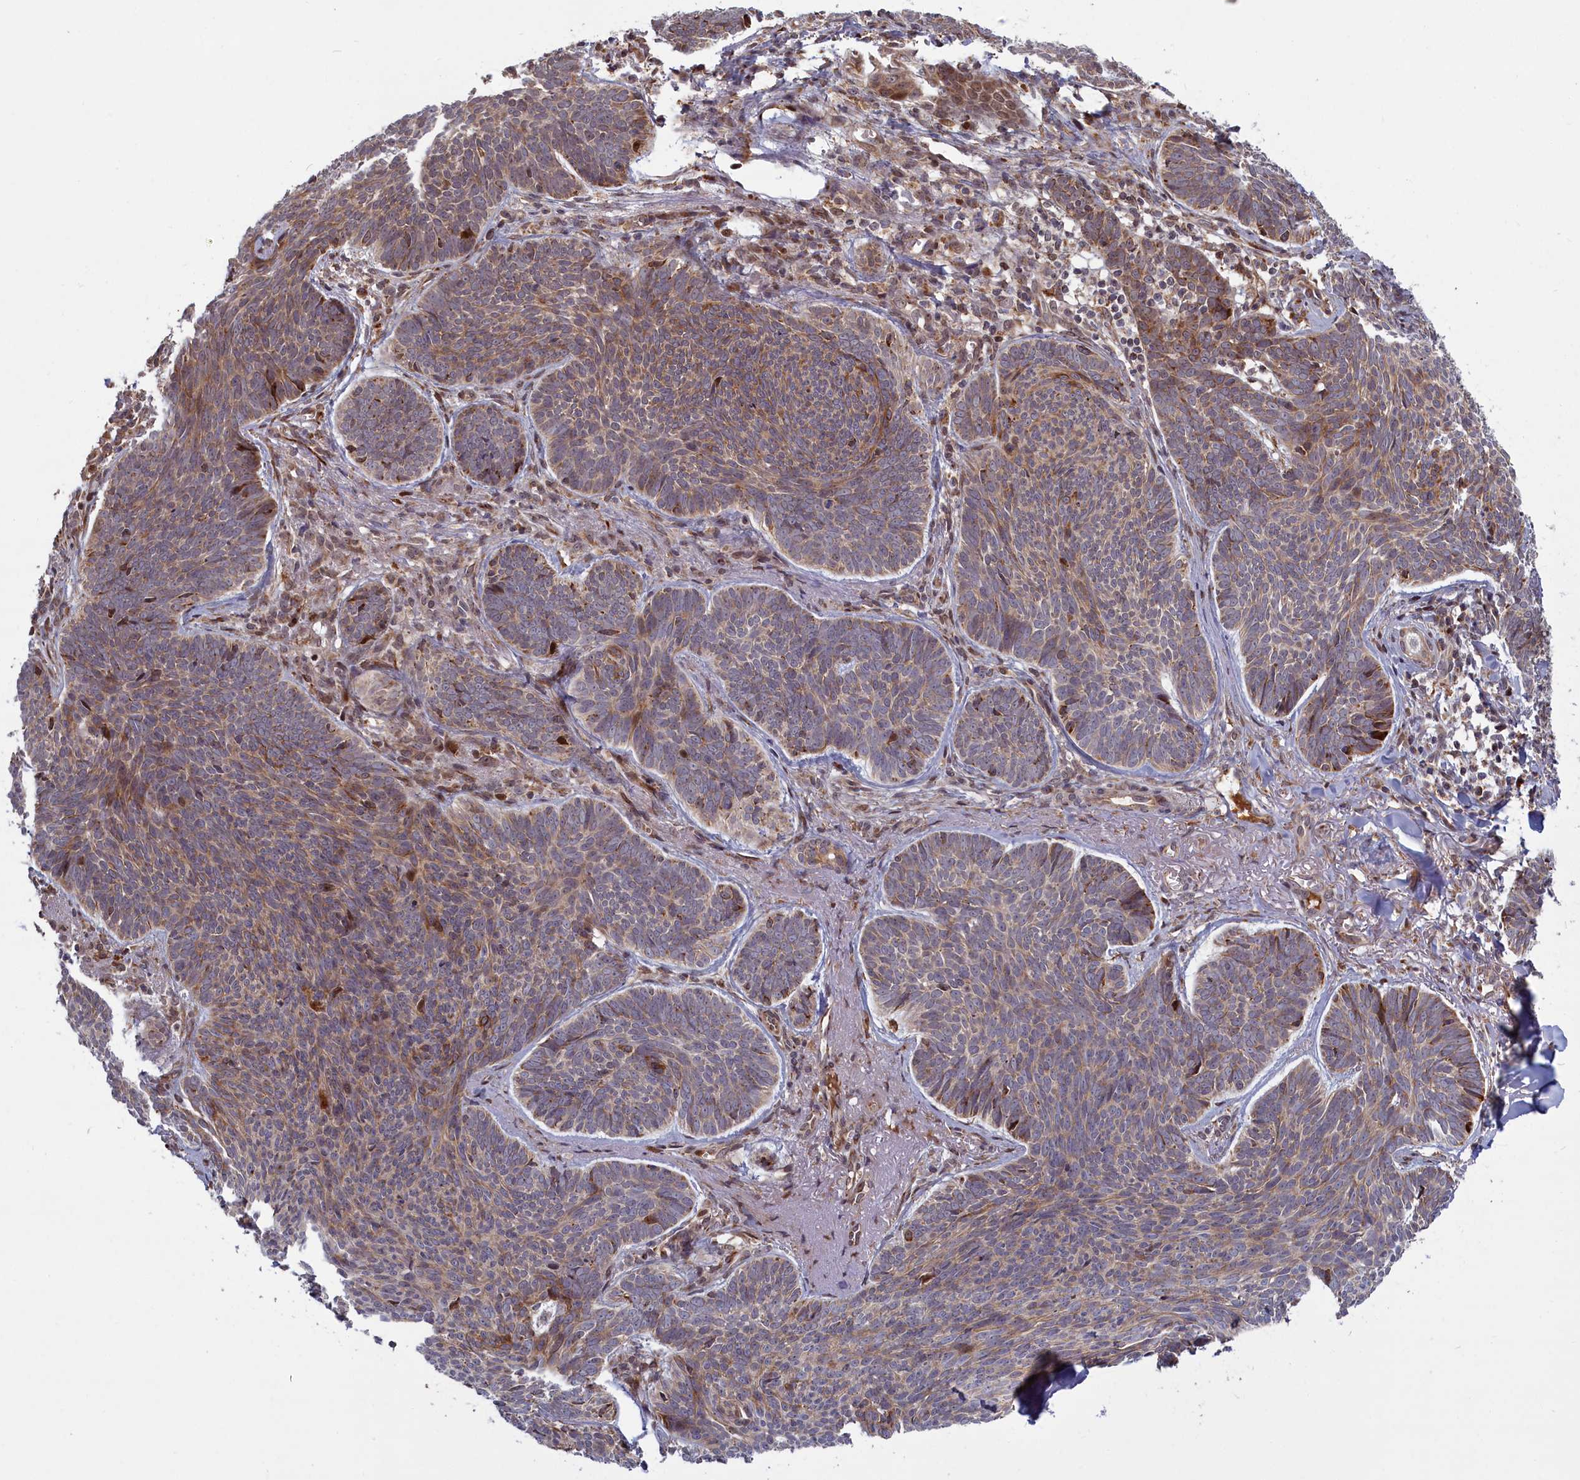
{"staining": {"intensity": "weak", "quantity": ">75%", "location": "cytoplasmic/membranous"}, "tissue": "skin cancer", "cell_type": "Tumor cells", "image_type": "cancer", "snomed": [{"axis": "morphology", "description": "Basal cell carcinoma"}, {"axis": "topography", "description": "Skin"}], "caption": "This micrograph exhibits IHC staining of human skin cancer, with low weak cytoplasmic/membranous expression in about >75% of tumor cells.", "gene": "PLA2G10", "patient": {"sex": "female", "age": 74}}